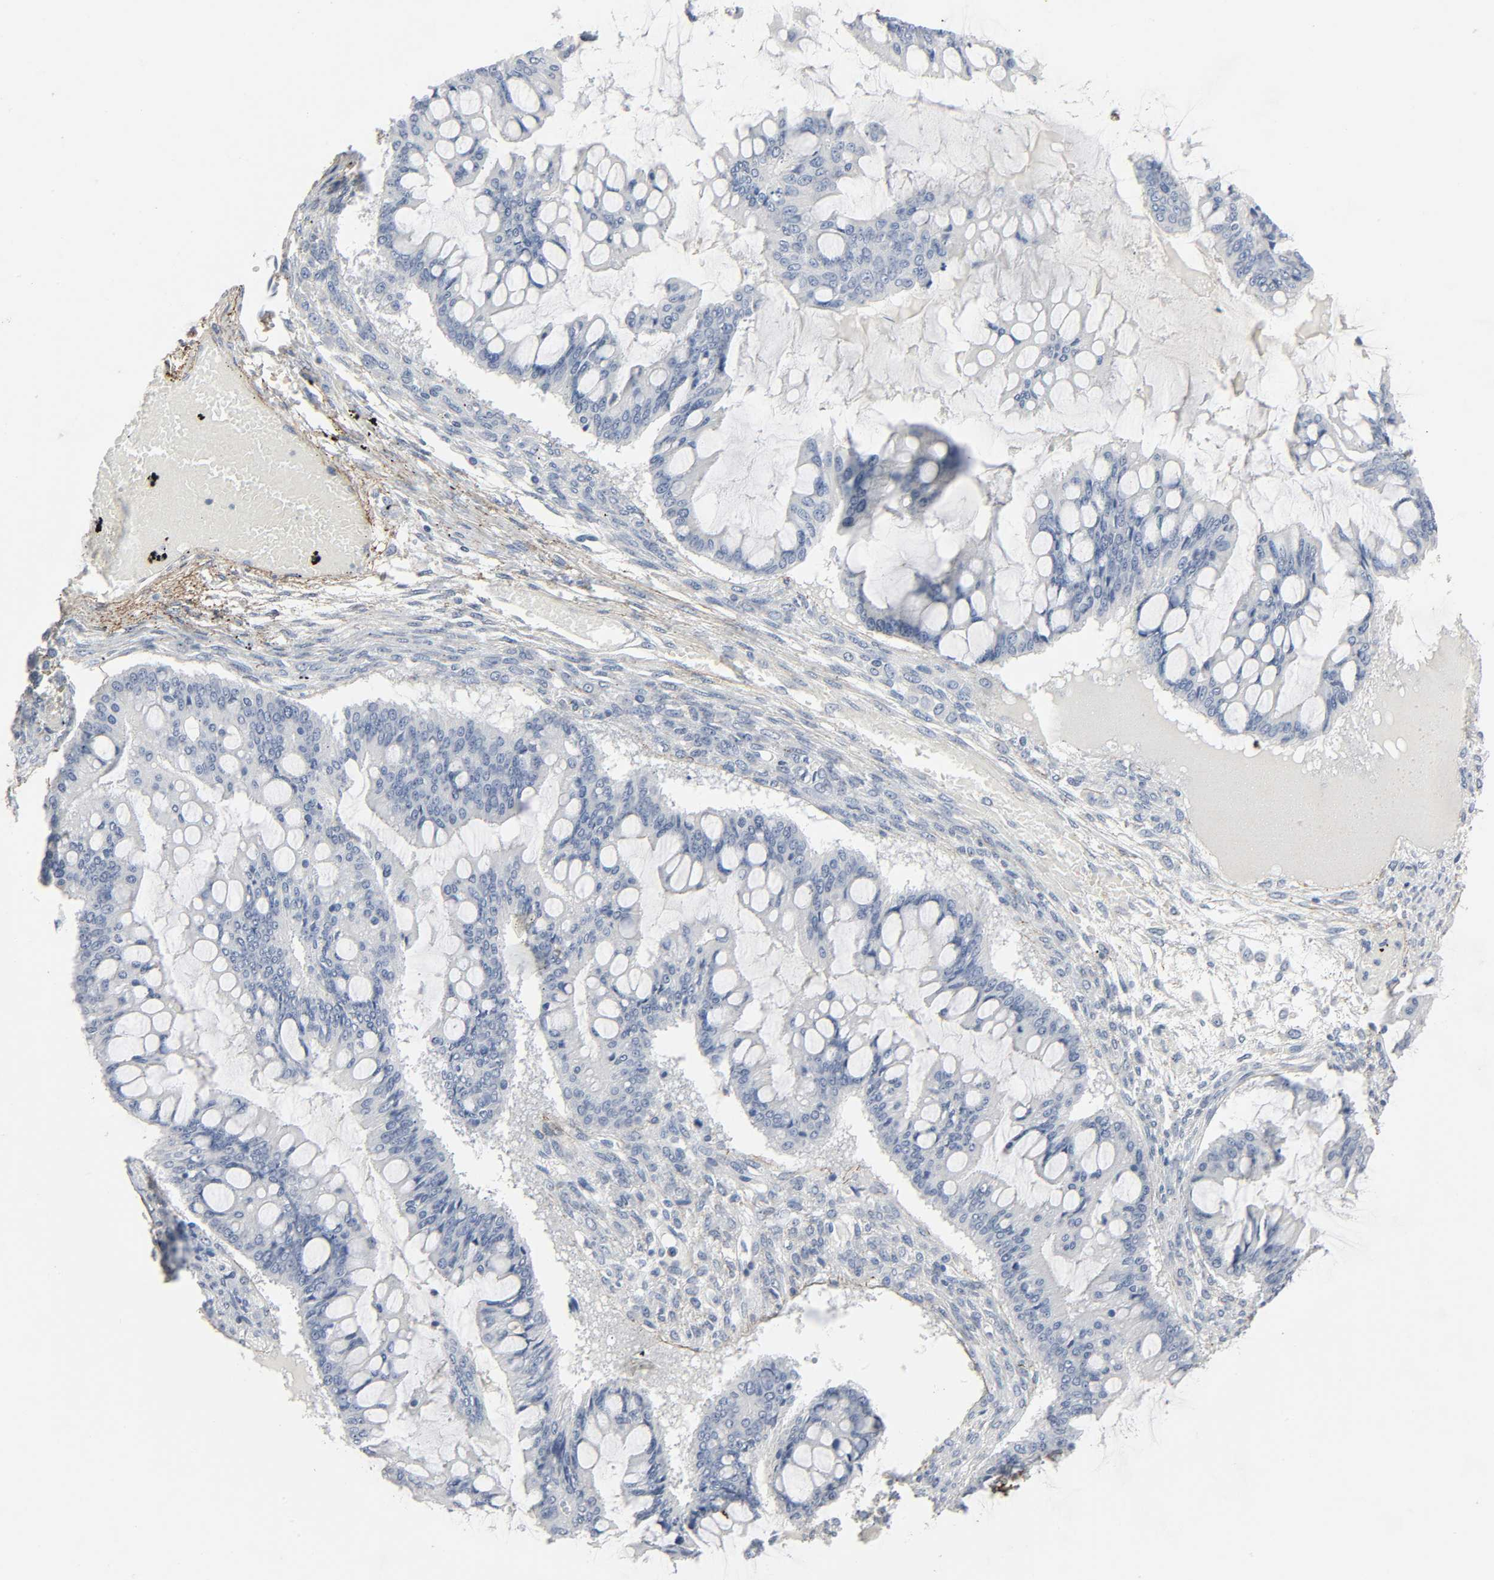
{"staining": {"intensity": "negative", "quantity": "none", "location": "none"}, "tissue": "ovarian cancer", "cell_type": "Tumor cells", "image_type": "cancer", "snomed": [{"axis": "morphology", "description": "Cystadenocarcinoma, mucinous, NOS"}, {"axis": "topography", "description": "Ovary"}], "caption": "Protein analysis of ovarian mucinous cystadenocarcinoma reveals no significant positivity in tumor cells.", "gene": "FBLN5", "patient": {"sex": "female", "age": 73}}